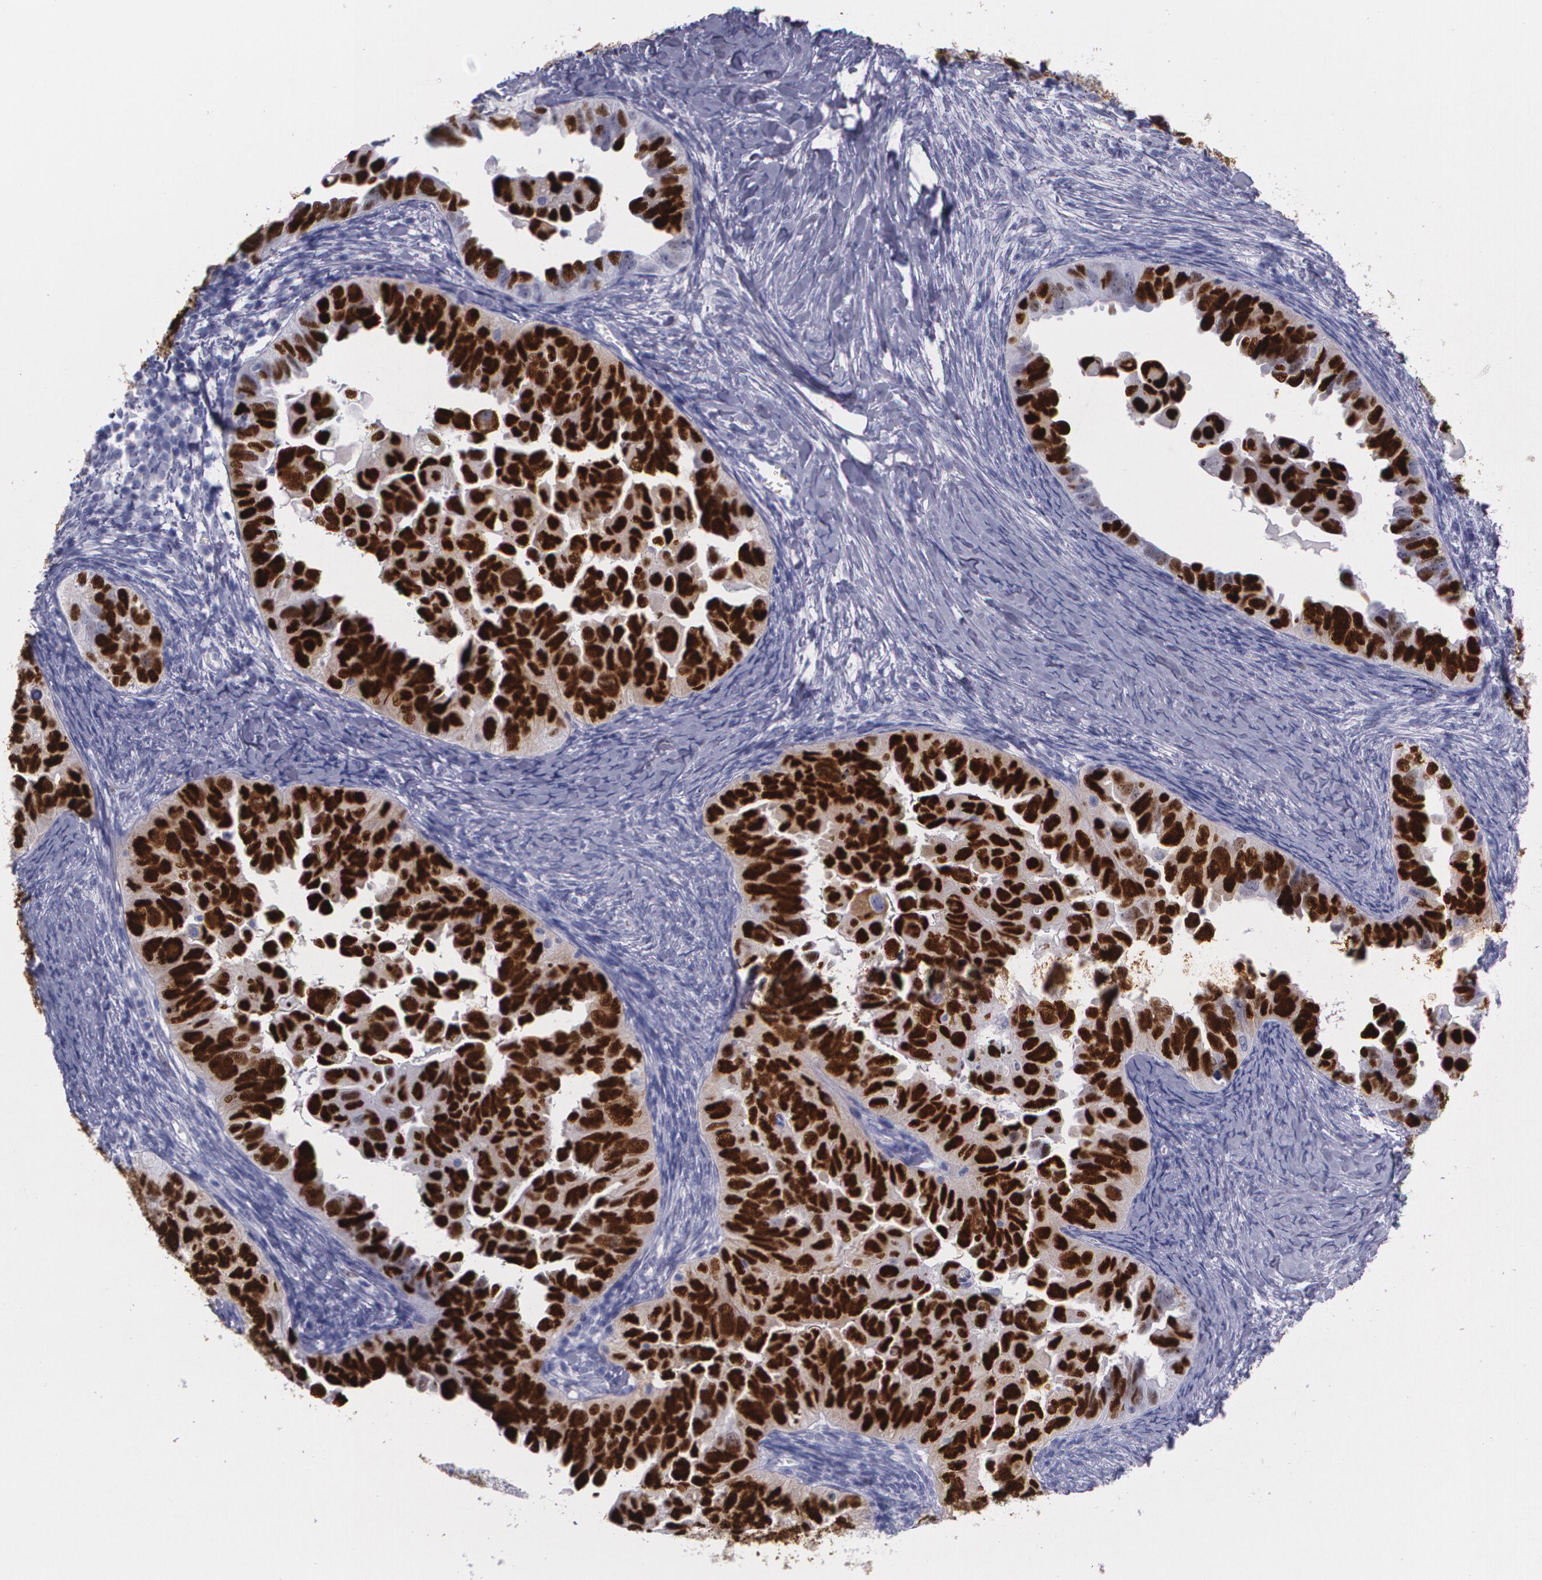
{"staining": {"intensity": "strong", "quantity": ">75%", "location": "nuclear"}, "tissue": "ovarian cancer", "cell_type": "Tumor cells", "image_type": "cancer", "snomed": [{"axis": "morphology", "description": "Cystadenocarcinoma, serous, NOS"}, {"axis": "topography", "description": "Ovary"}], "caption": "Immunohistochemical staining of ovarian cancer exhibits strong nuclear protein positivity in approximately >75% of tumor cells. The protein is stained brown, and the nuclei are stained in blue (DAB IHC with brightfield microscopy, high magnification).", "gene": "TP53", "patient": {"sex": "female", "age": 82}}